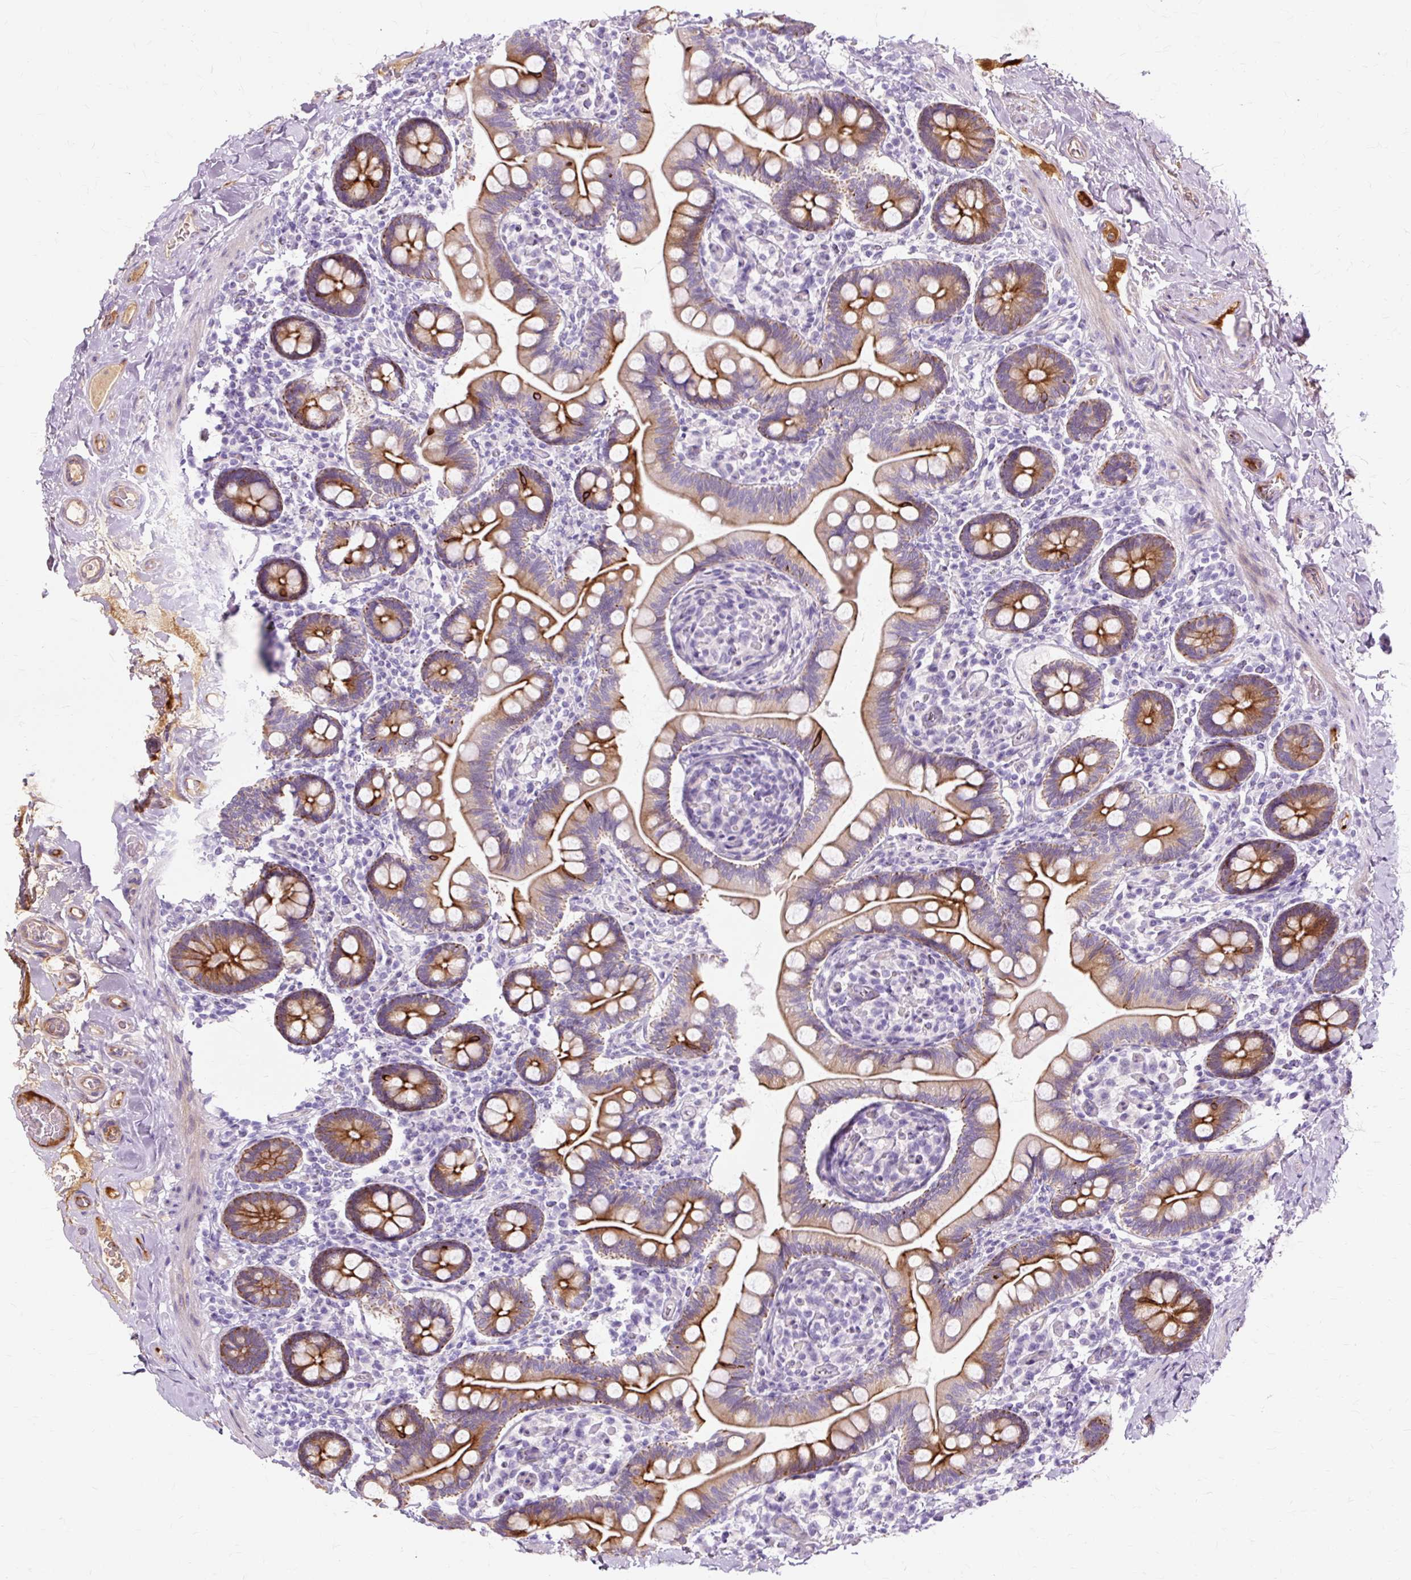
{"staining": {"intensity": "strong", "quantity": ">75%", "location": "cytoplasmic/membranous"}, "tissue": "small intestine", "cell_type": "Glandular cells", "image_type": "normal", "snomed": [{"axis": "morphology", "description": "Normal tissue, NOS"}, {"axis": "topography", "description": "Small intestine"}], "caption": "Brown immunohistochemical staining in benign human small intestine shows strong cytoplasmic/membranous expression in approximately >75% of glandular cells. The protein is stained brown, and the nuclei are stained in blue (DAB IHC with brightfield microscopy, high magnification).", "gene": "DCTN4", "patient": {"sex": "female", "age": 64}}